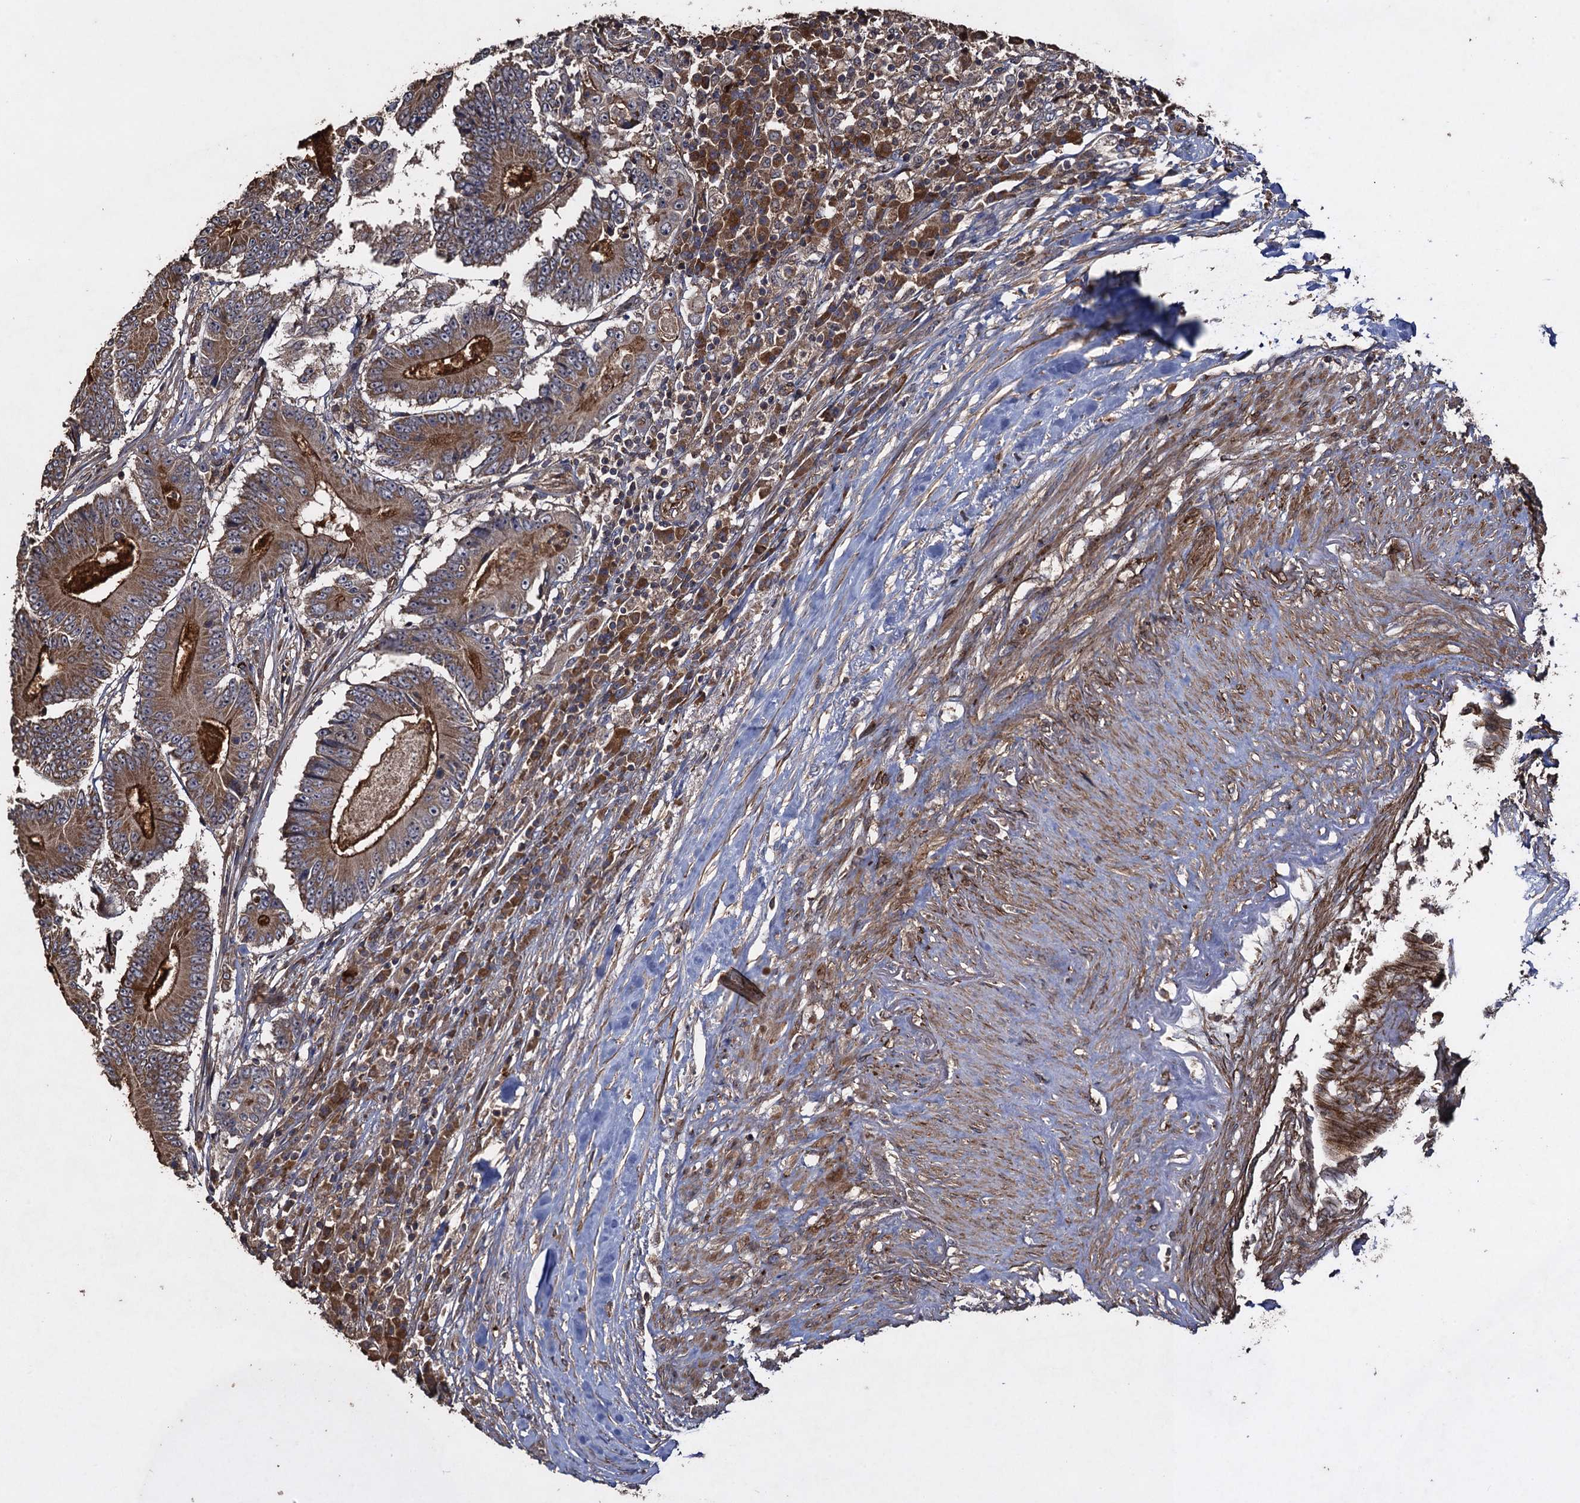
{"staining": {"intensity": "strong", "quantity": "25%-75%", "location": "cytoplasmic/membranous"}, "tissue": "colorectal cancer", "cell_type": "Tumor cells", "image_type": "cancer", "snomed": [{"axis": "morphology", "description": "Adenocarcinoma, NOS"}, {"axis": "topography", "description": "Colon"}], "caption": "IHC of human colorectal adenocarcinoma exhibits high levels of strong cytoplasmic/membranous expression in approximately 25%-75% of tumor cells.", "gene": "TXNDC11", "patient": {"sex": "male", "age": 83}}